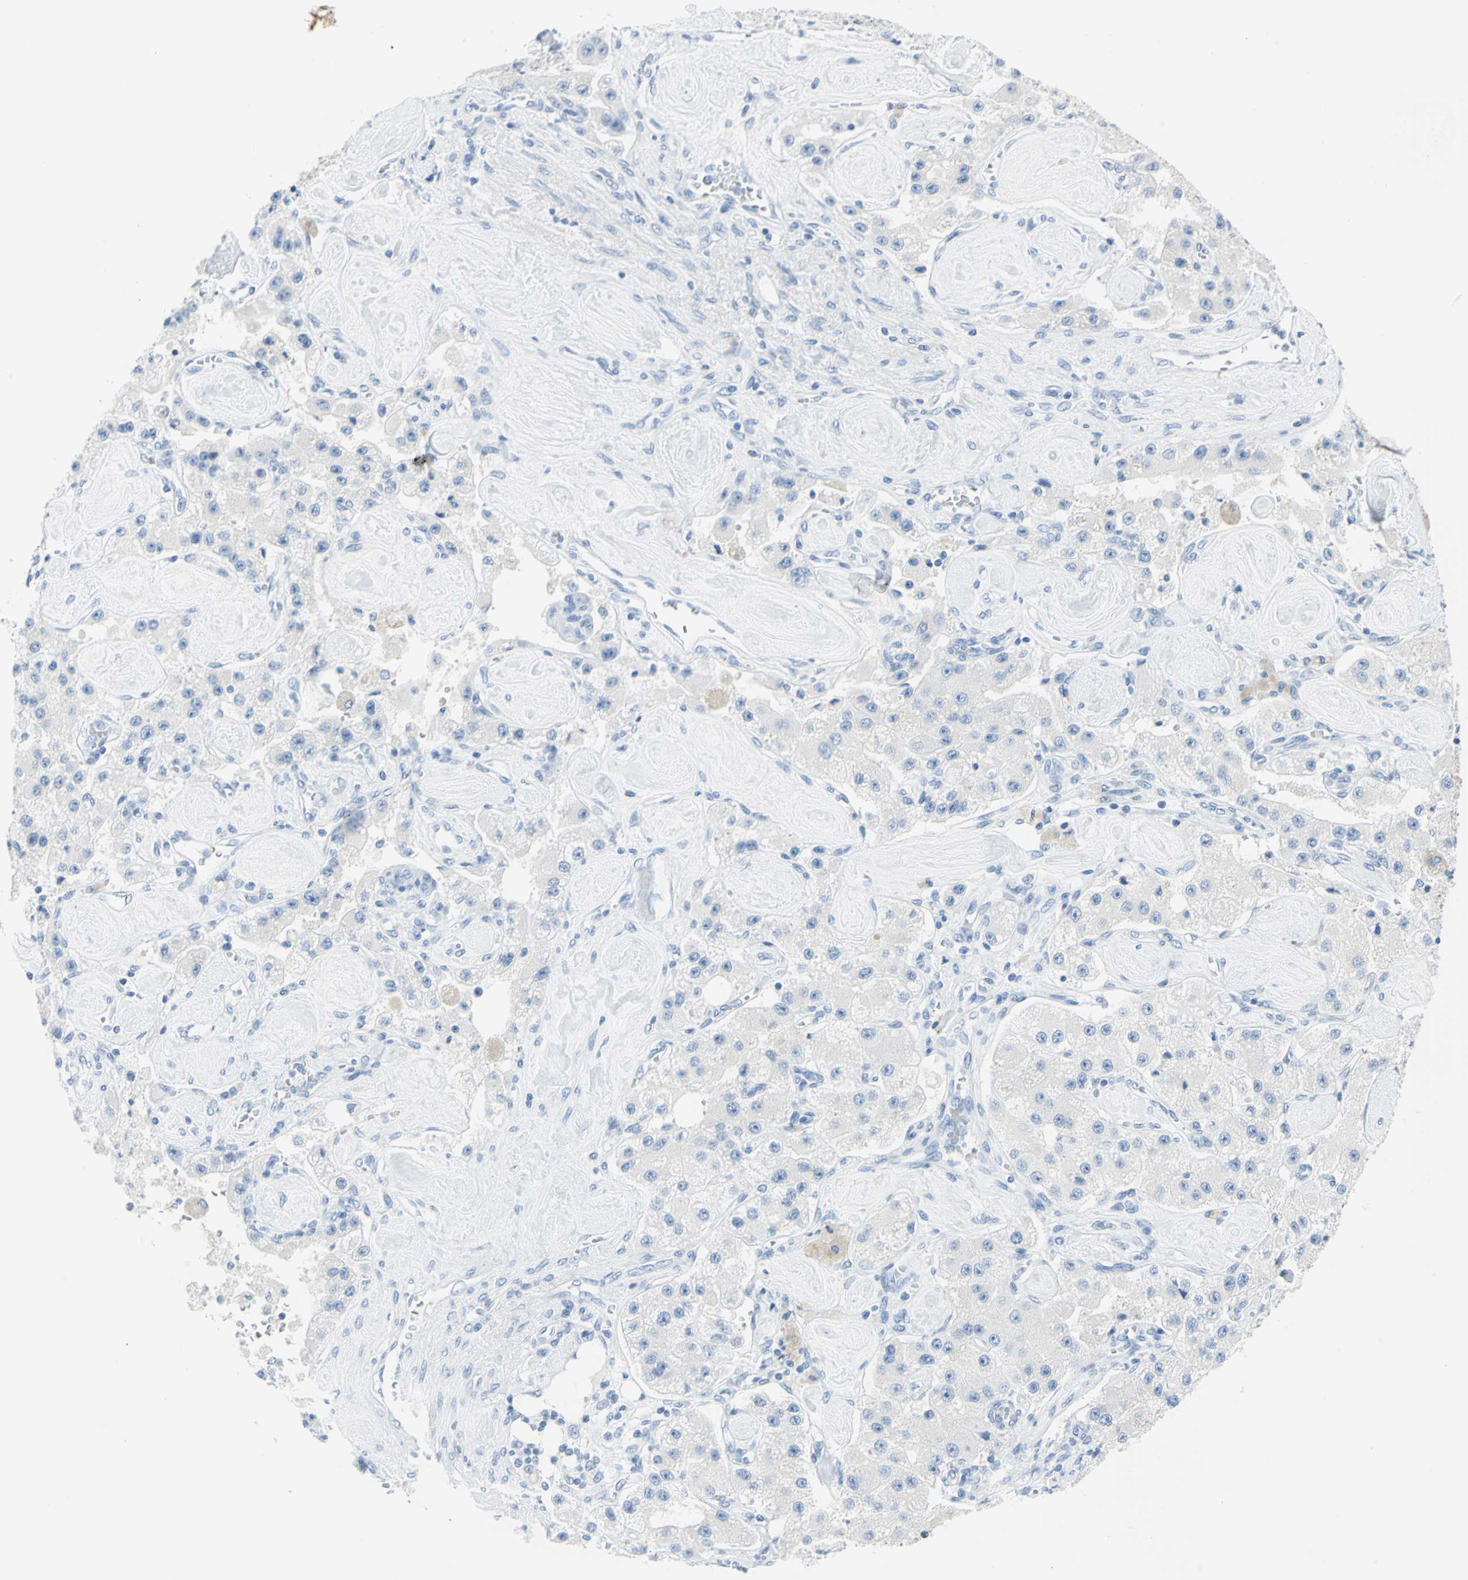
{"staining": {"intensity": "negative", "quantity": "none", "location": "none"}, "tissue": "carcinoid", "cell_type": "Tumor cells", "image_type": "cancer", "snomed": [{"axis": "morphology", "description": "Carcinoid, malignant, NOS"}, {"axis": "topography", "description": "Pancreas"}], "caption": "A micrograph of human carcinoid is negative for staining in tumor cells.", "gene": "SFN", "patient": {"sex": "male", "age": 41}}